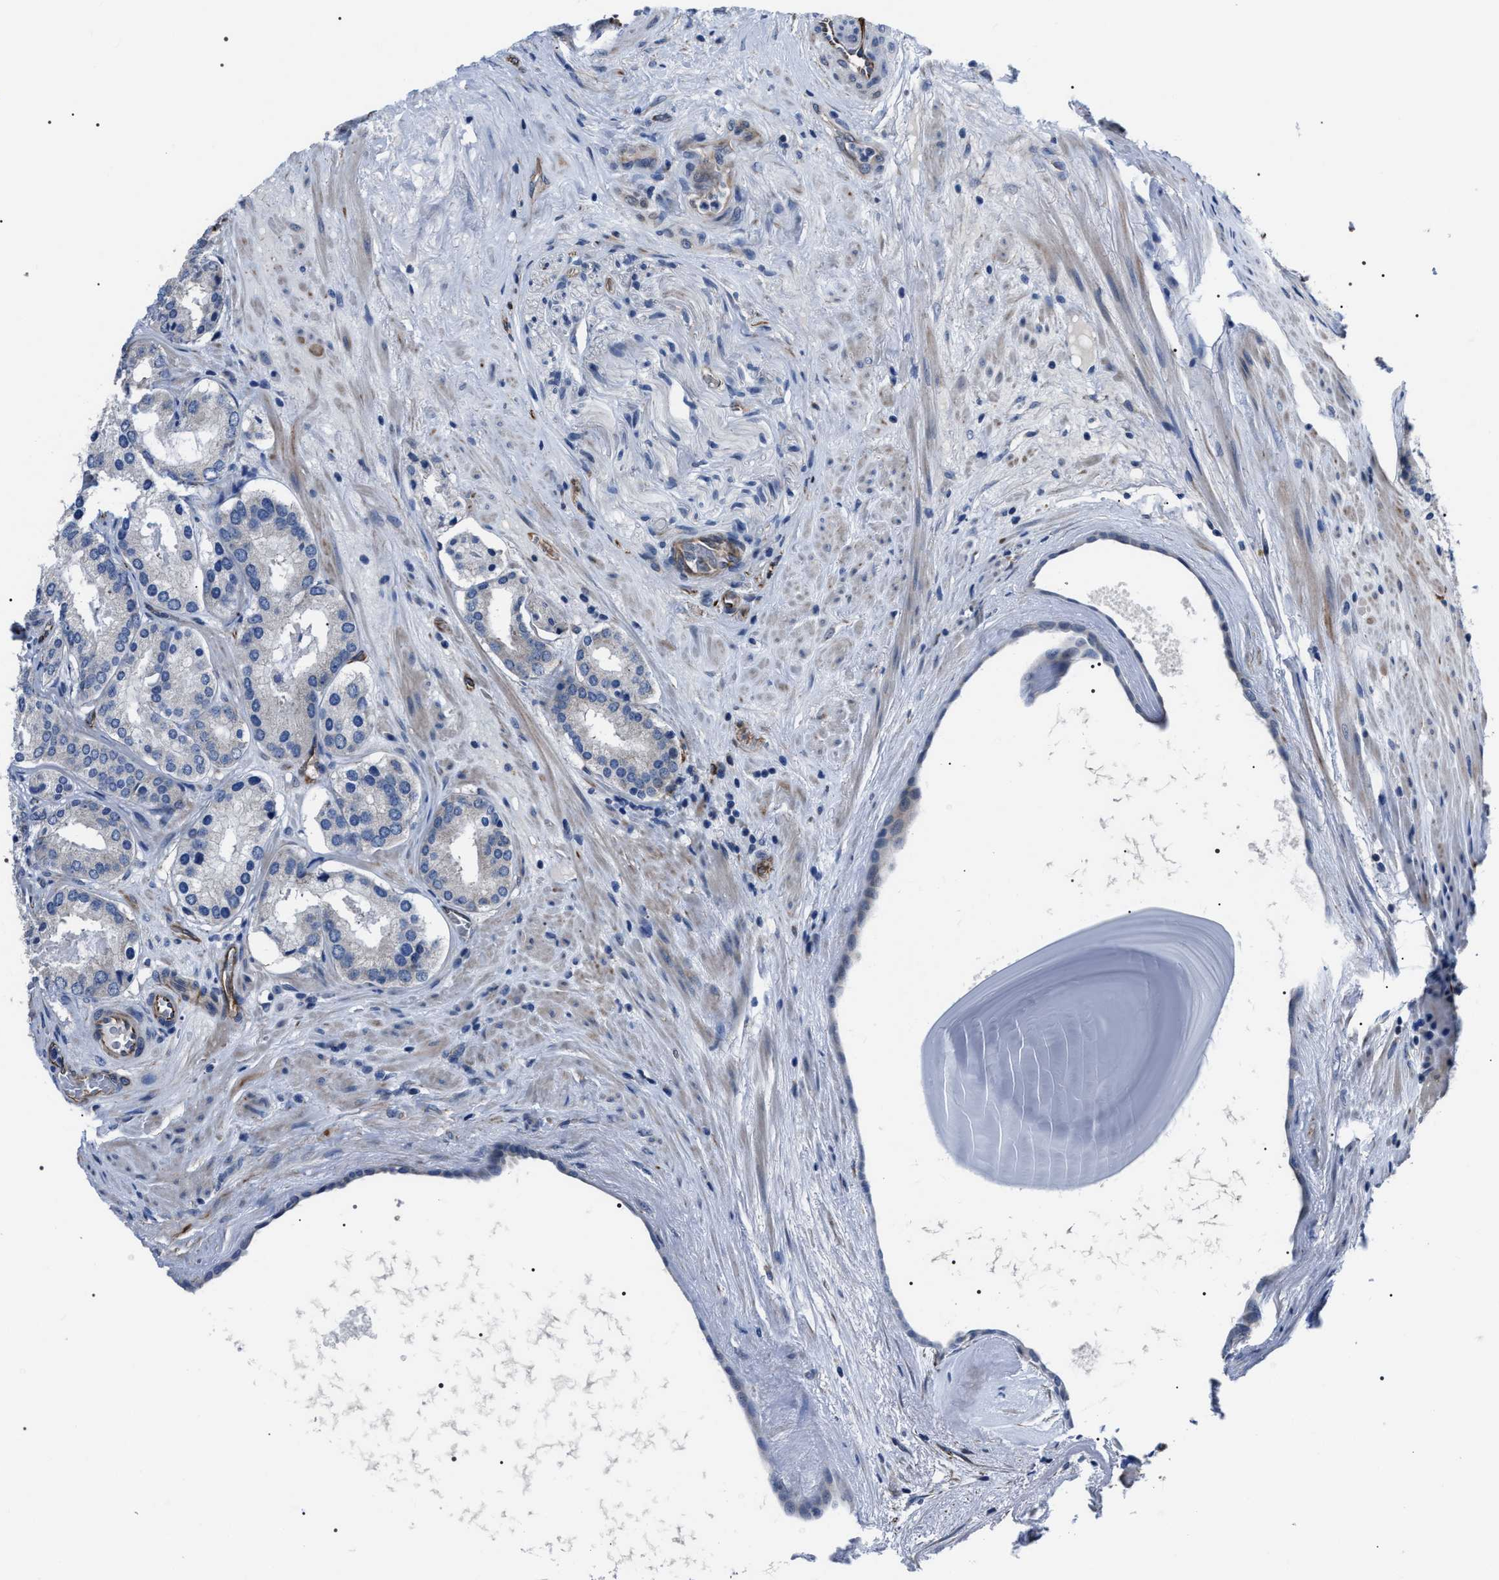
{"staining": {"intensity": "negative", "quantity": "none", "location": "none"}, "tissue": "prostate cancer", "cell_type": "Tumor cells", "image_type": "cancer", "snomed": [{"axis": "morphology", "description": "Adenocarcinoma, Low grade"}, {"axis": "topography", "description": "Prostate"}], "caption": "Prostate low-grade adenocarcinoma was stained to show a protein in brown. There is no significant positivity in tumor cells.", "gene": "PKD1L1", "patient": {"sex": "male", "age": 69}}